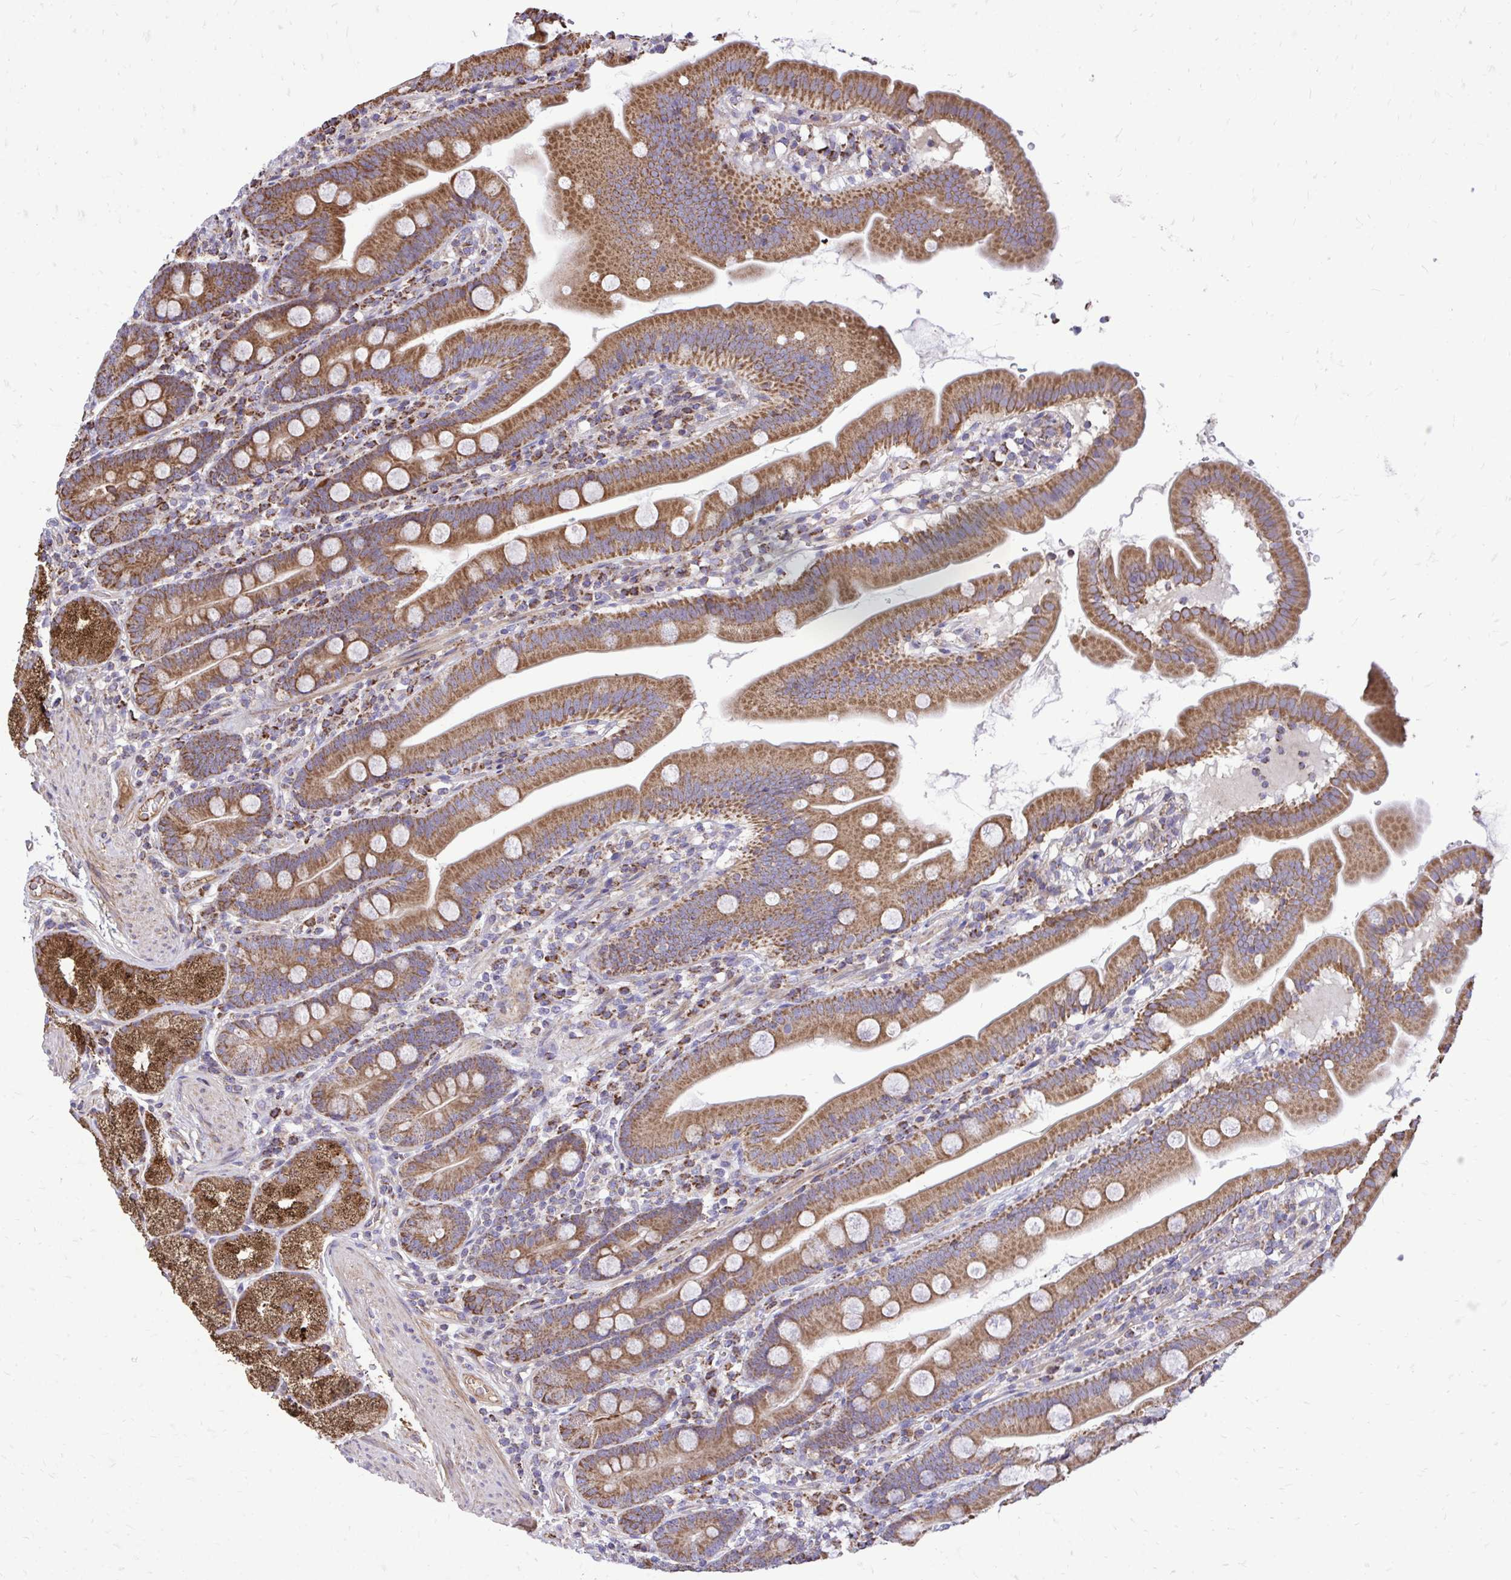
{"staining": {"intensity": "moderate", "quantity": ">75%", "location": "cytoplasmic/membranous"}, "tissue": "duodenum", "cell_type": "Glandular cells", "image_type": "normal", "snomed": [{"axis": "morphology", "description": "Normal tissue, NOS"}, {"axis": "topography", "description": "Duodenum"}], "caption": "Immunohistochemistry (DAB) staining of benign duodenum shows moderate cytoplasmic/membranous protein staining in approximately >75% of glandular cells.", "gene": "ATP13A2", "patient": {"sex": "female", "age": 67}}